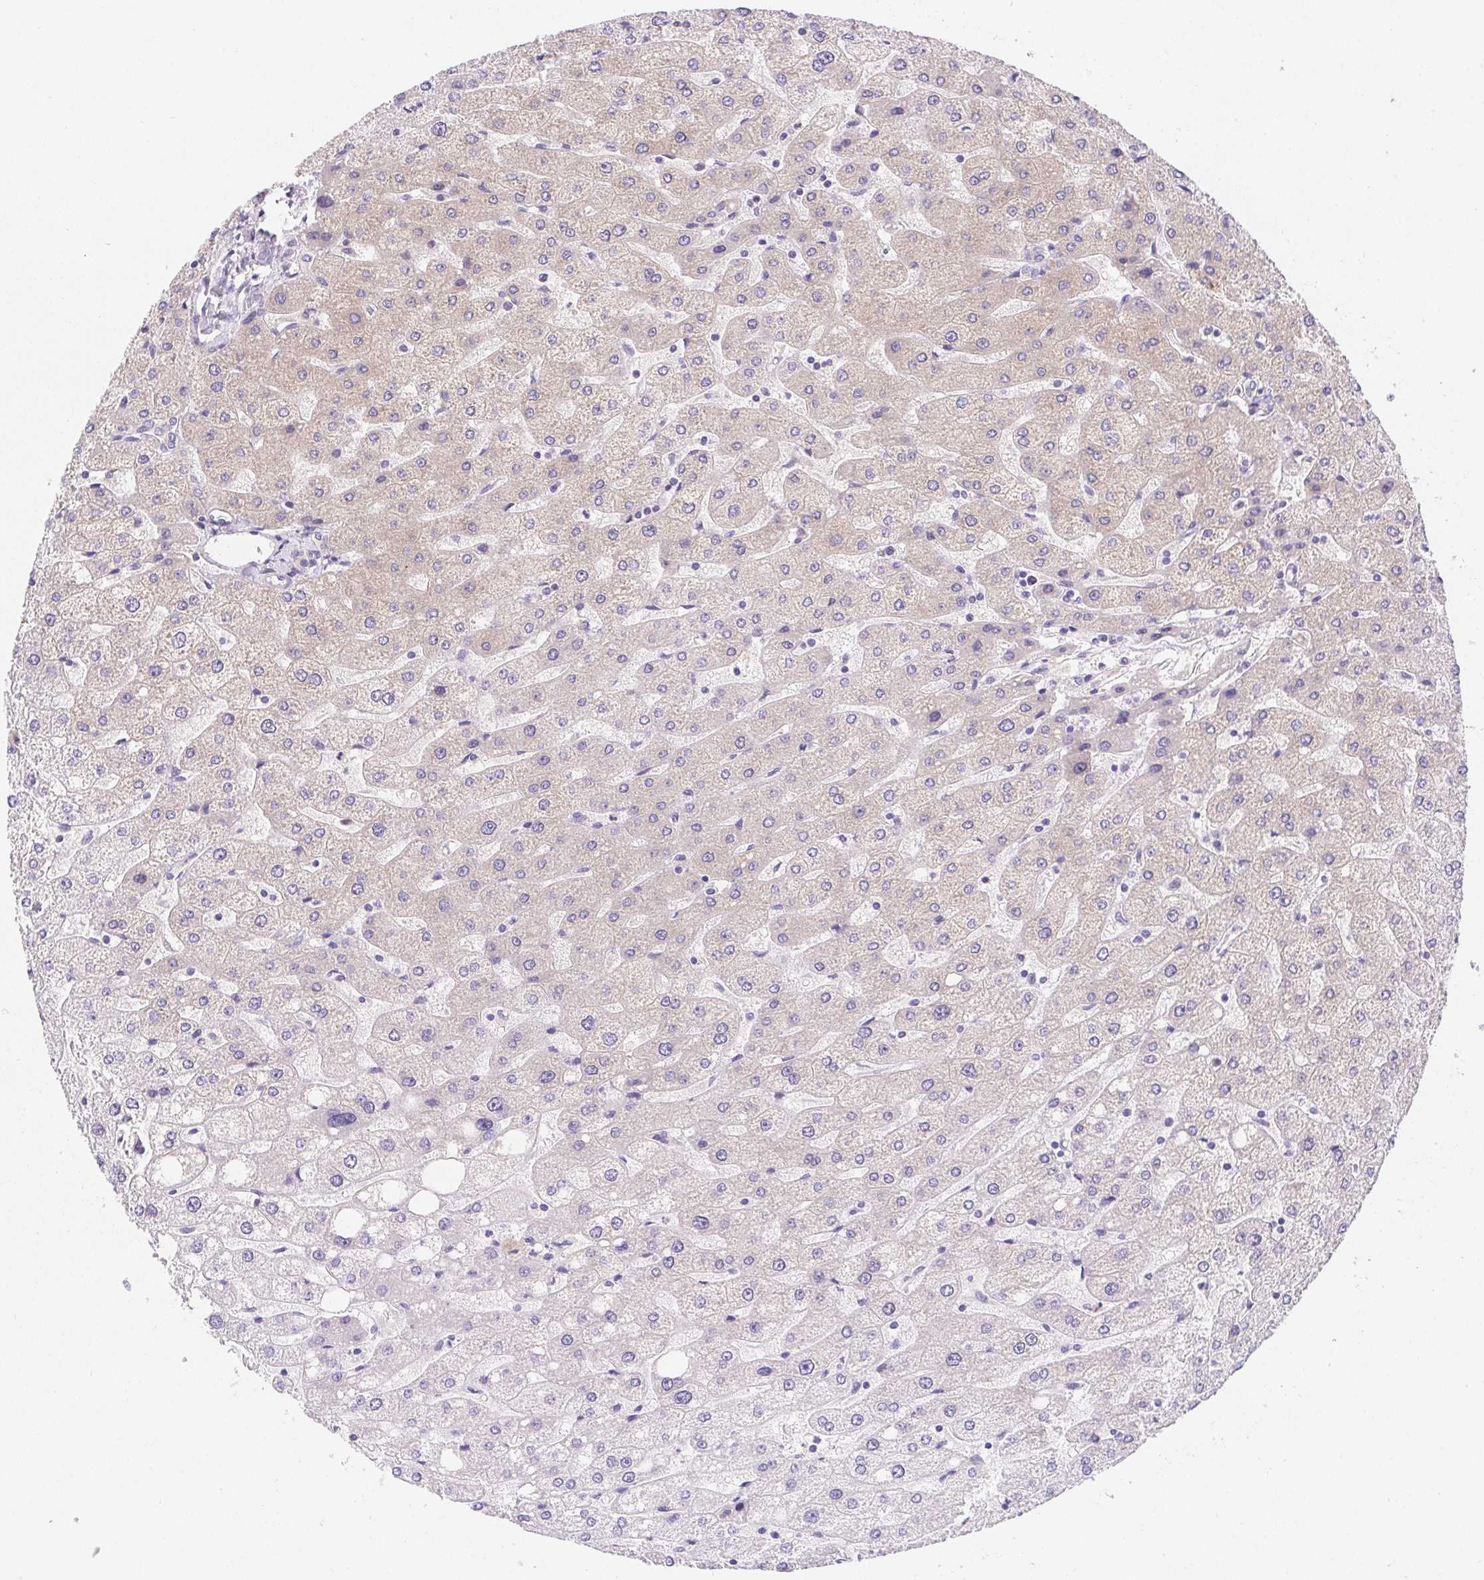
{"staining": {"intensity": "negative", "quantity": "none", "location": "none"}, "tissue": "liver", "cell_type": "Cholangiocytes", "image_type": "normal", "snomed": [{"axis": "morphology", "description": "Normal tissue, NOS"}, {"axis": "topography", "description": "Liver"}], "caption": "DAB immunohistochemical staining of normal liver demonstrates no significant expression in cholangiocytes. (DAB (3,3'-diaminobenzidine) IHC, high magnification).", "gene": "PRKAA1", "patient": {"sex": "male", "age": 67}}